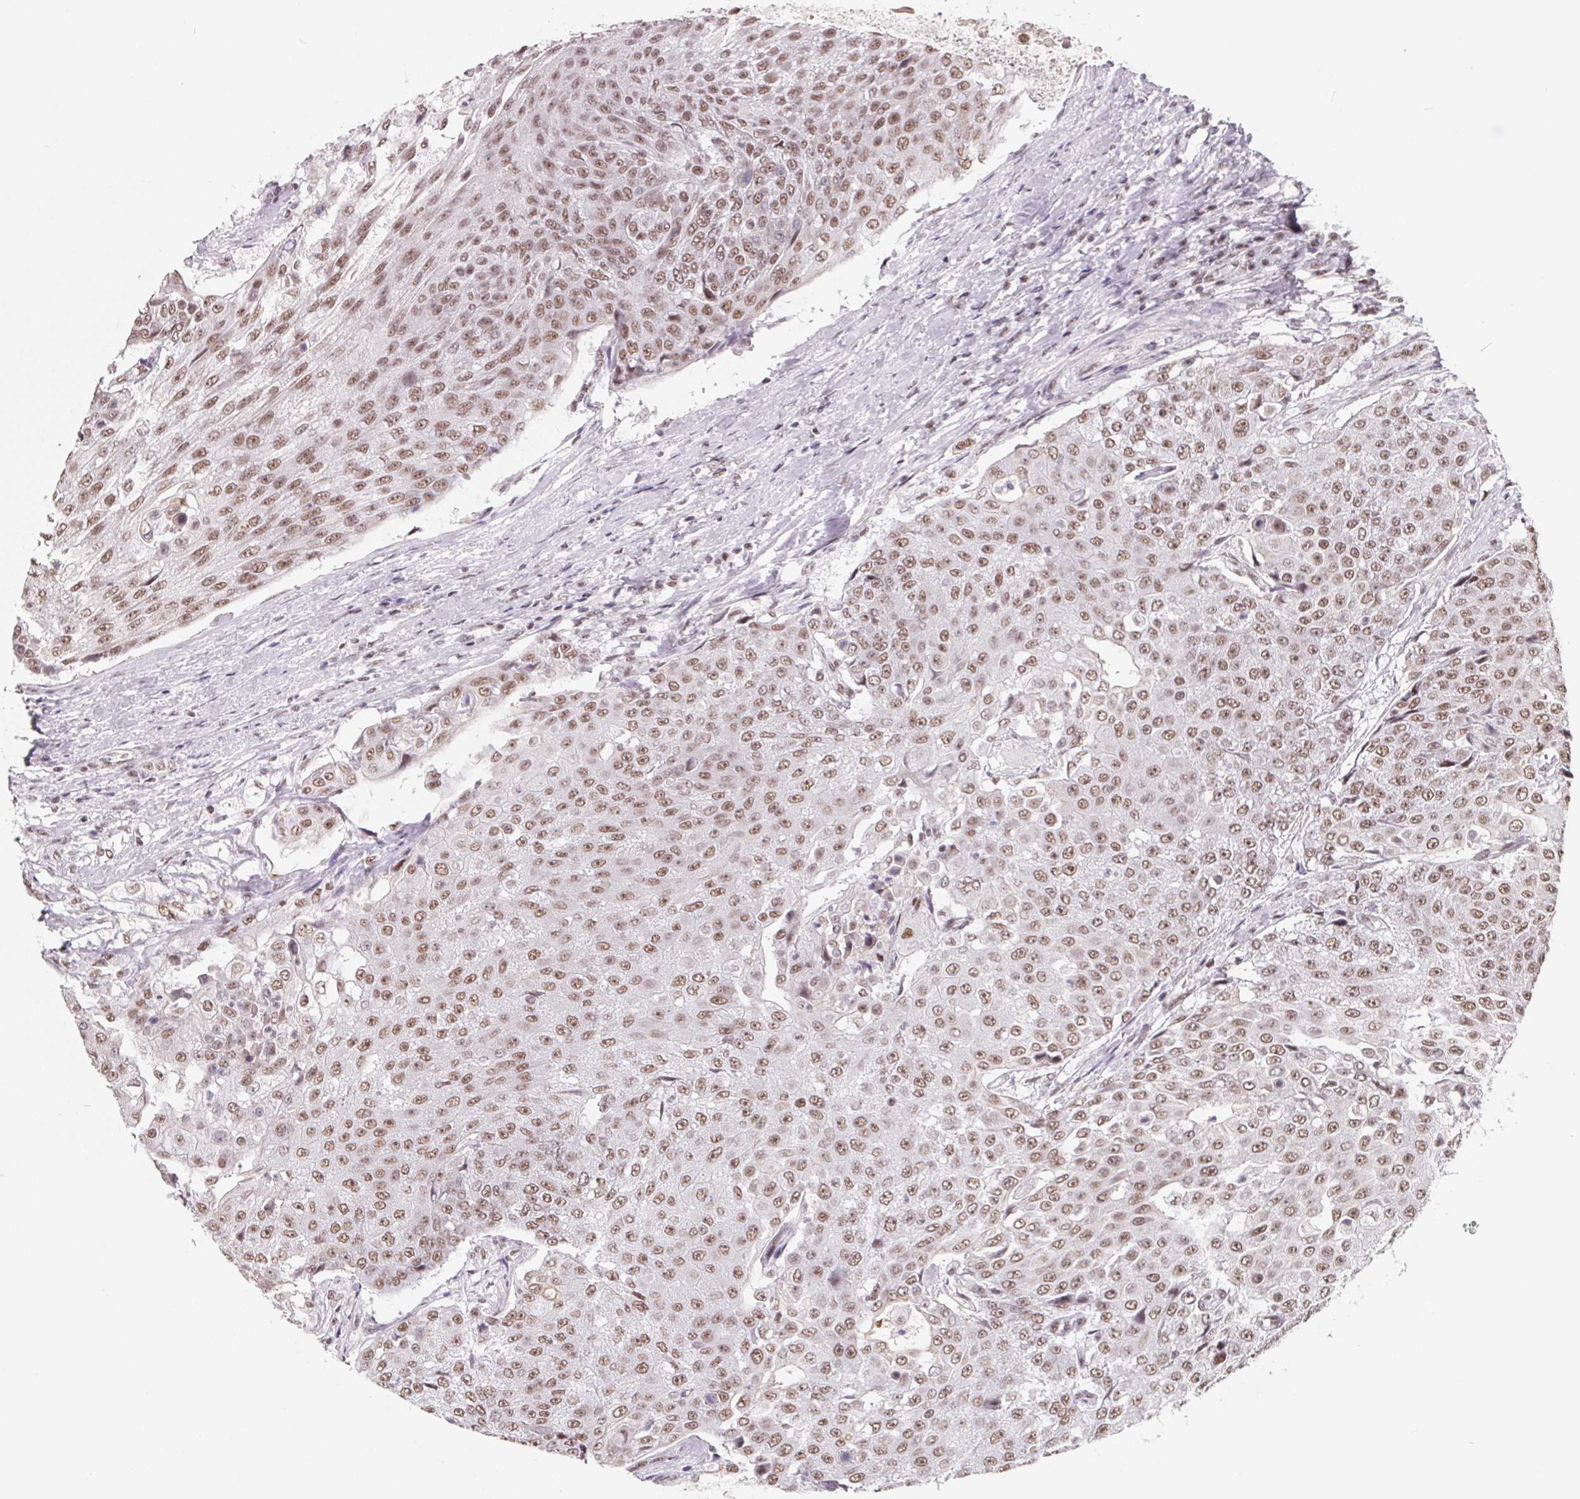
{"staining": {"intensity": "moderate", "quantity": ">75%", "location": "nuclear"}, "tissue": "urothelial cancer", "cell_type": "Tumor cells", "image_type": "cancer", "snomed": [{"axis": "morphology", "description": "Urothelial carcinoma, High grade"}, {"axis": "topography", "description": "Urinary bladder"}], "caption": "Urothelial cancer stained for a protein (brown) shows moderate nuclear positive staining in approximately >75% of tumor cells.", "gene": "TCERG1", "patient": {"sex": "female", "age": 63}}